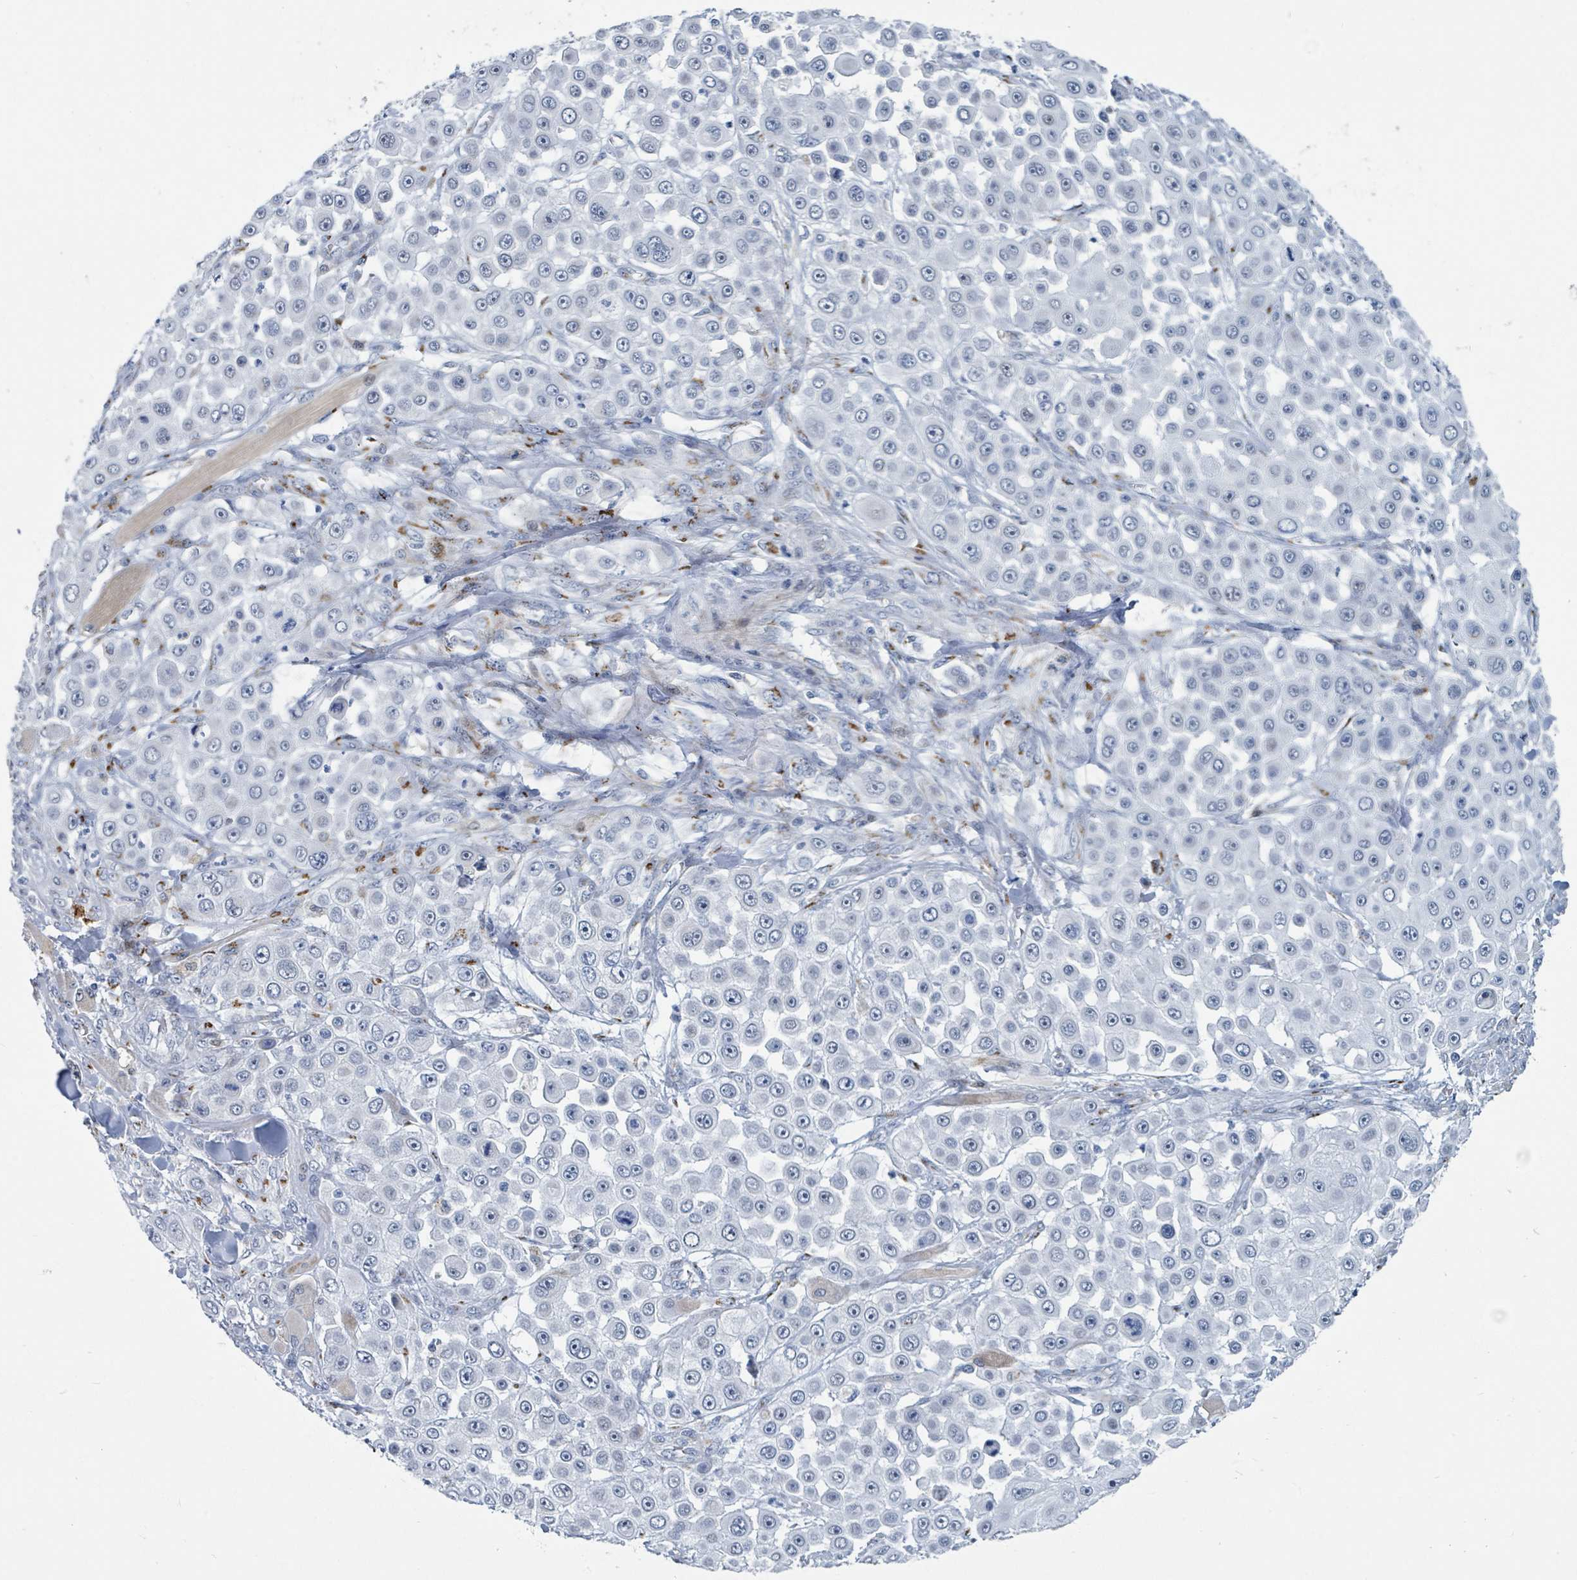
{"staining": {"intensity": "negative", "quantity": "none", "location": "none"}, "tissue": "skin cancer", "cell_type": "Tumor cells", "image_type": "cancer", "snomed": [{"axis": "morphology", "description": "Squamous cell carcinoma, NOS"}, {"axis": "topography", "description": "Skin"}], "caption": "Tumor cells show no significant staining in squamous cell carcinoma (skin).", "gene": "DCAF5", "patient": {"sex": "male", "age": 67}}